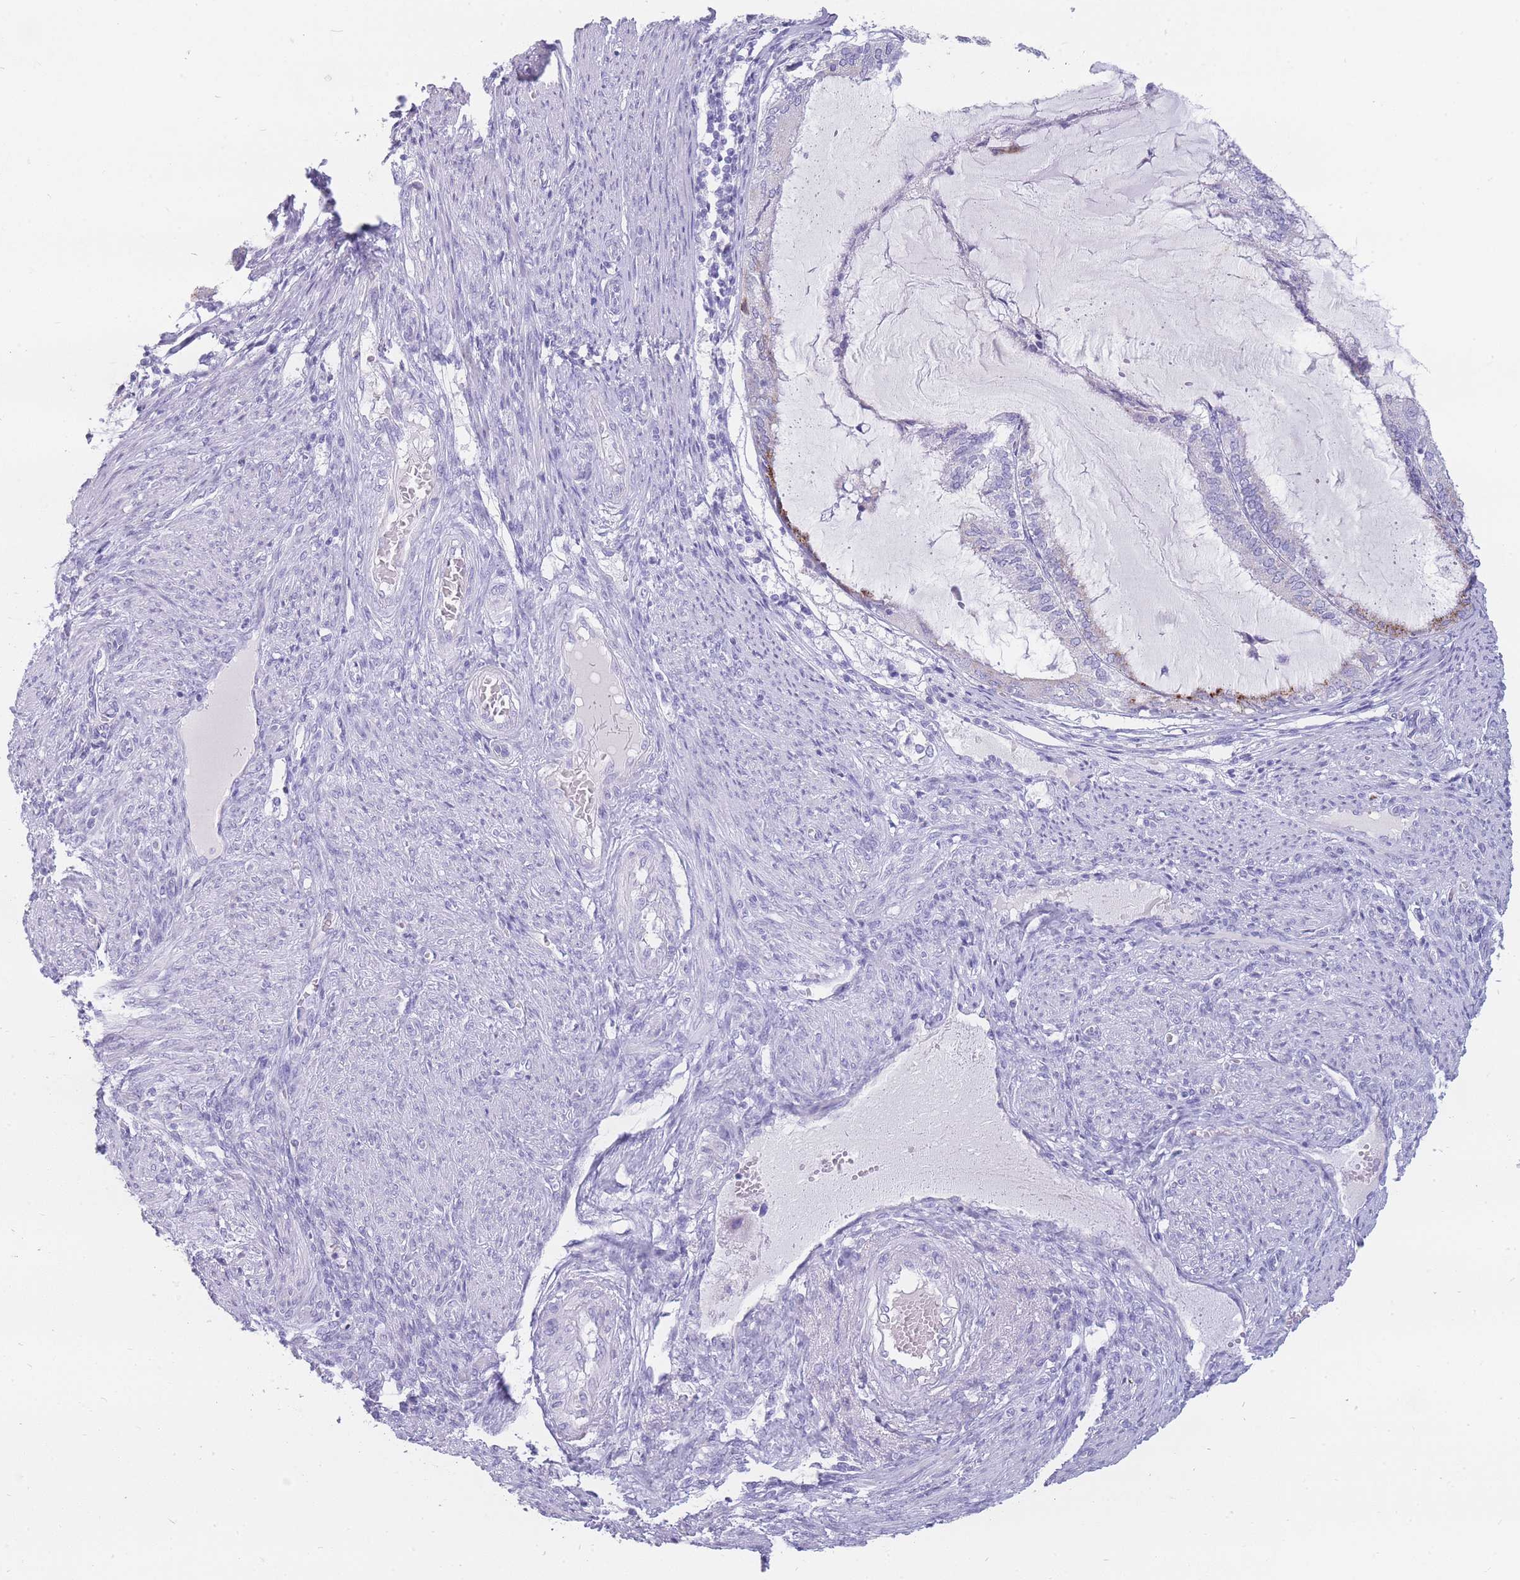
{"staining": {"intensity": "weak", "quantity": "<25%", "location": "cytoplasmic/membranous"}, "tissue": "endometrial cancer", "cell_type": "Tumor cells", "image_type": "cancer", "snomed": [{"axis": "morphology", "description": "Adenocarcinoma, NOS"}, {"axis": "topography", "description": "Endometrium"}], "caption": "This image is of endometrial cancer stained with immunohistochemistry to label a protein in brown with the nuclei are counter-stained blue. There is no staining in tumor cells.", "gene": "UPK1A", "patient": {"sex": "female", "age": 81}}